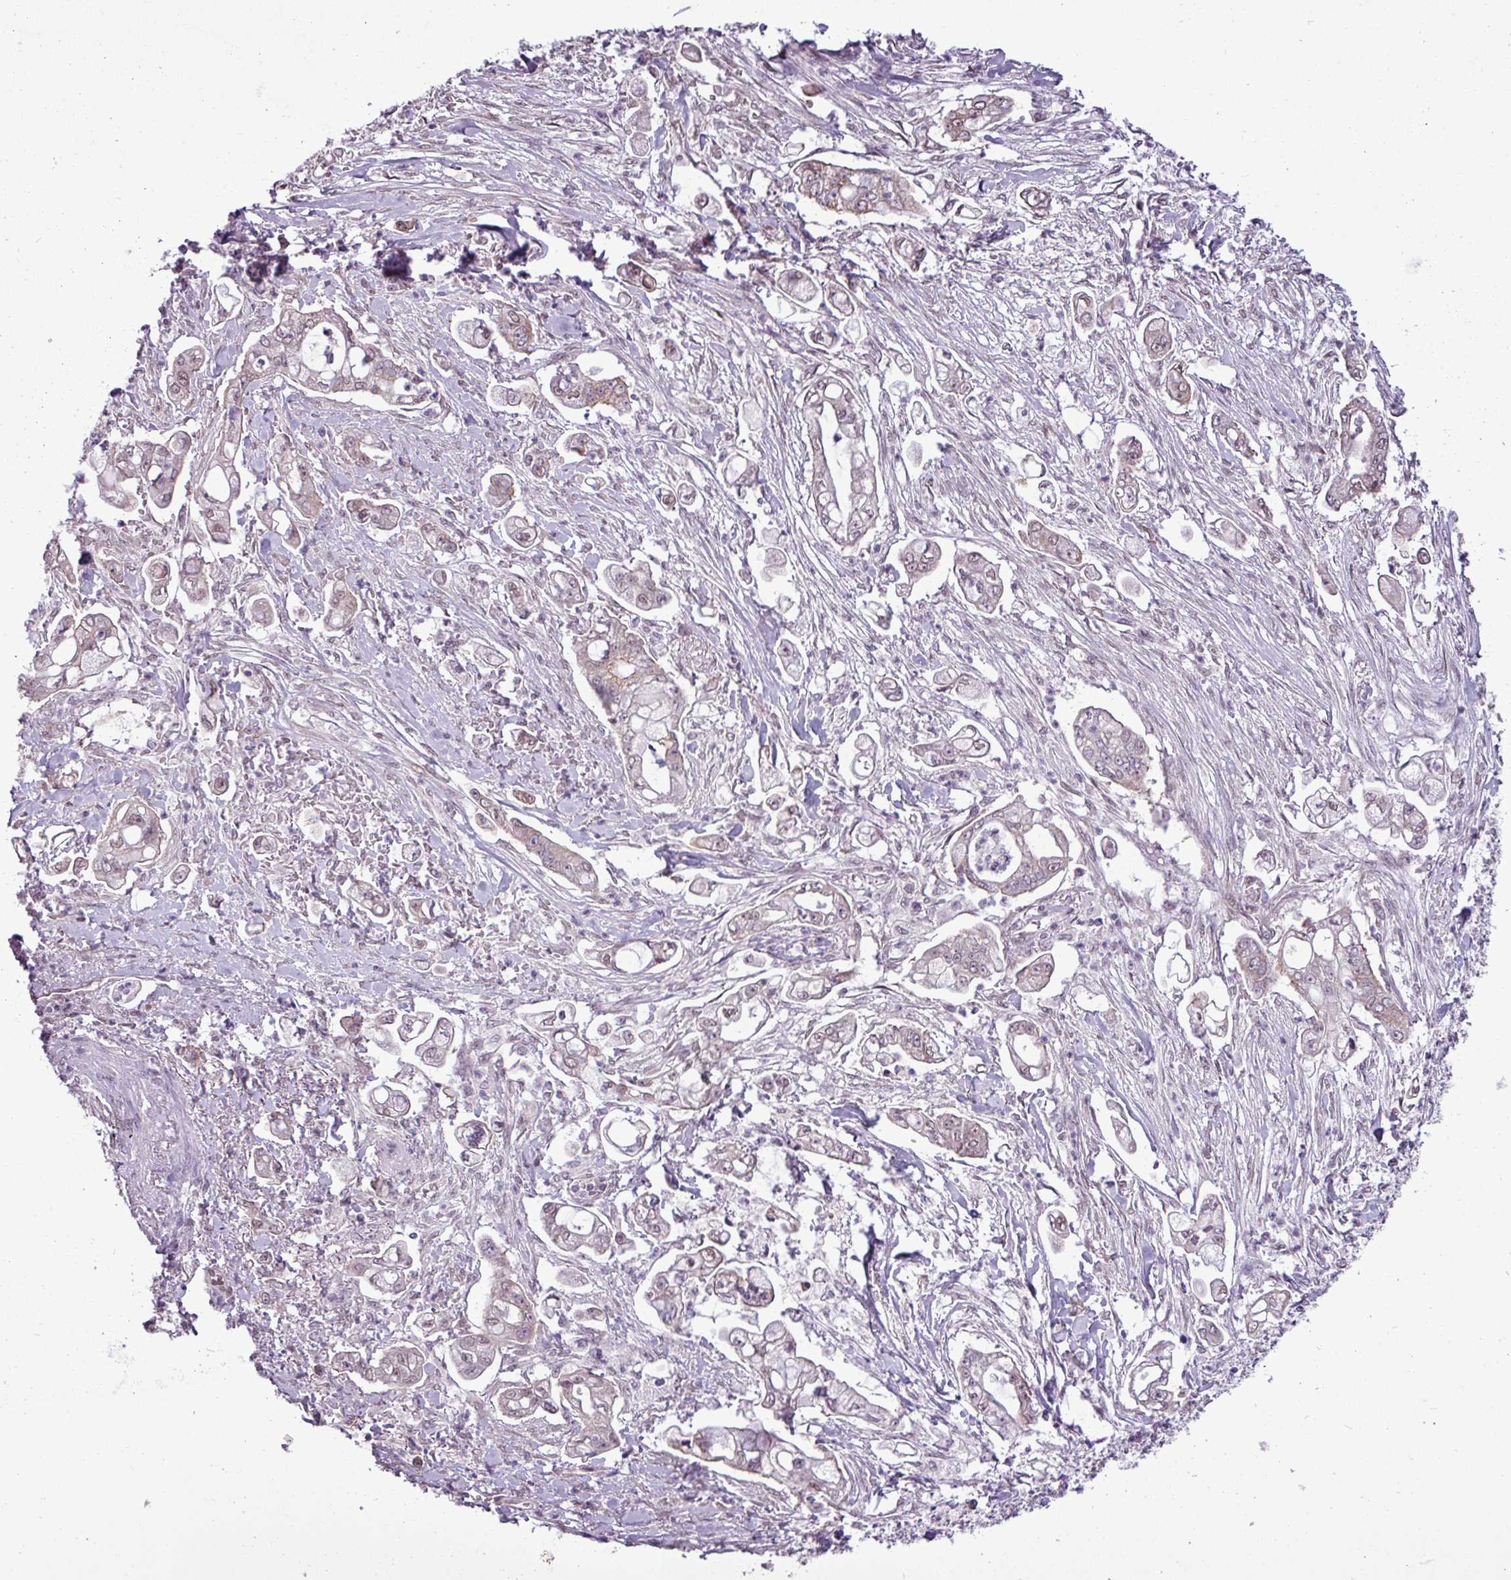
{"staining": {"intensity": "weak", "quantity": "<25%", "location": "cytoplasmic/membranous"}, "tissue": "pancreatic cancer", "cell_type": "Tumor cells", "image_type": "cancer", "snomed": [{"axis": "morphology", "description": "Adenocarcinoma, NOS"}, {"axis": "topography", "description": "Pancreas"}], "caption": "An immunohistochemistry image of pancreatic cancer (adenocarcinoma) is shown. There is no staining in tumor cells of pancreatic cancer (adenocarcinoma). (Immunohistochemistry, brightfield microscopy, high magnification).", "gene": "GPT2", "patient": {"sex": "female", "age": 69}}